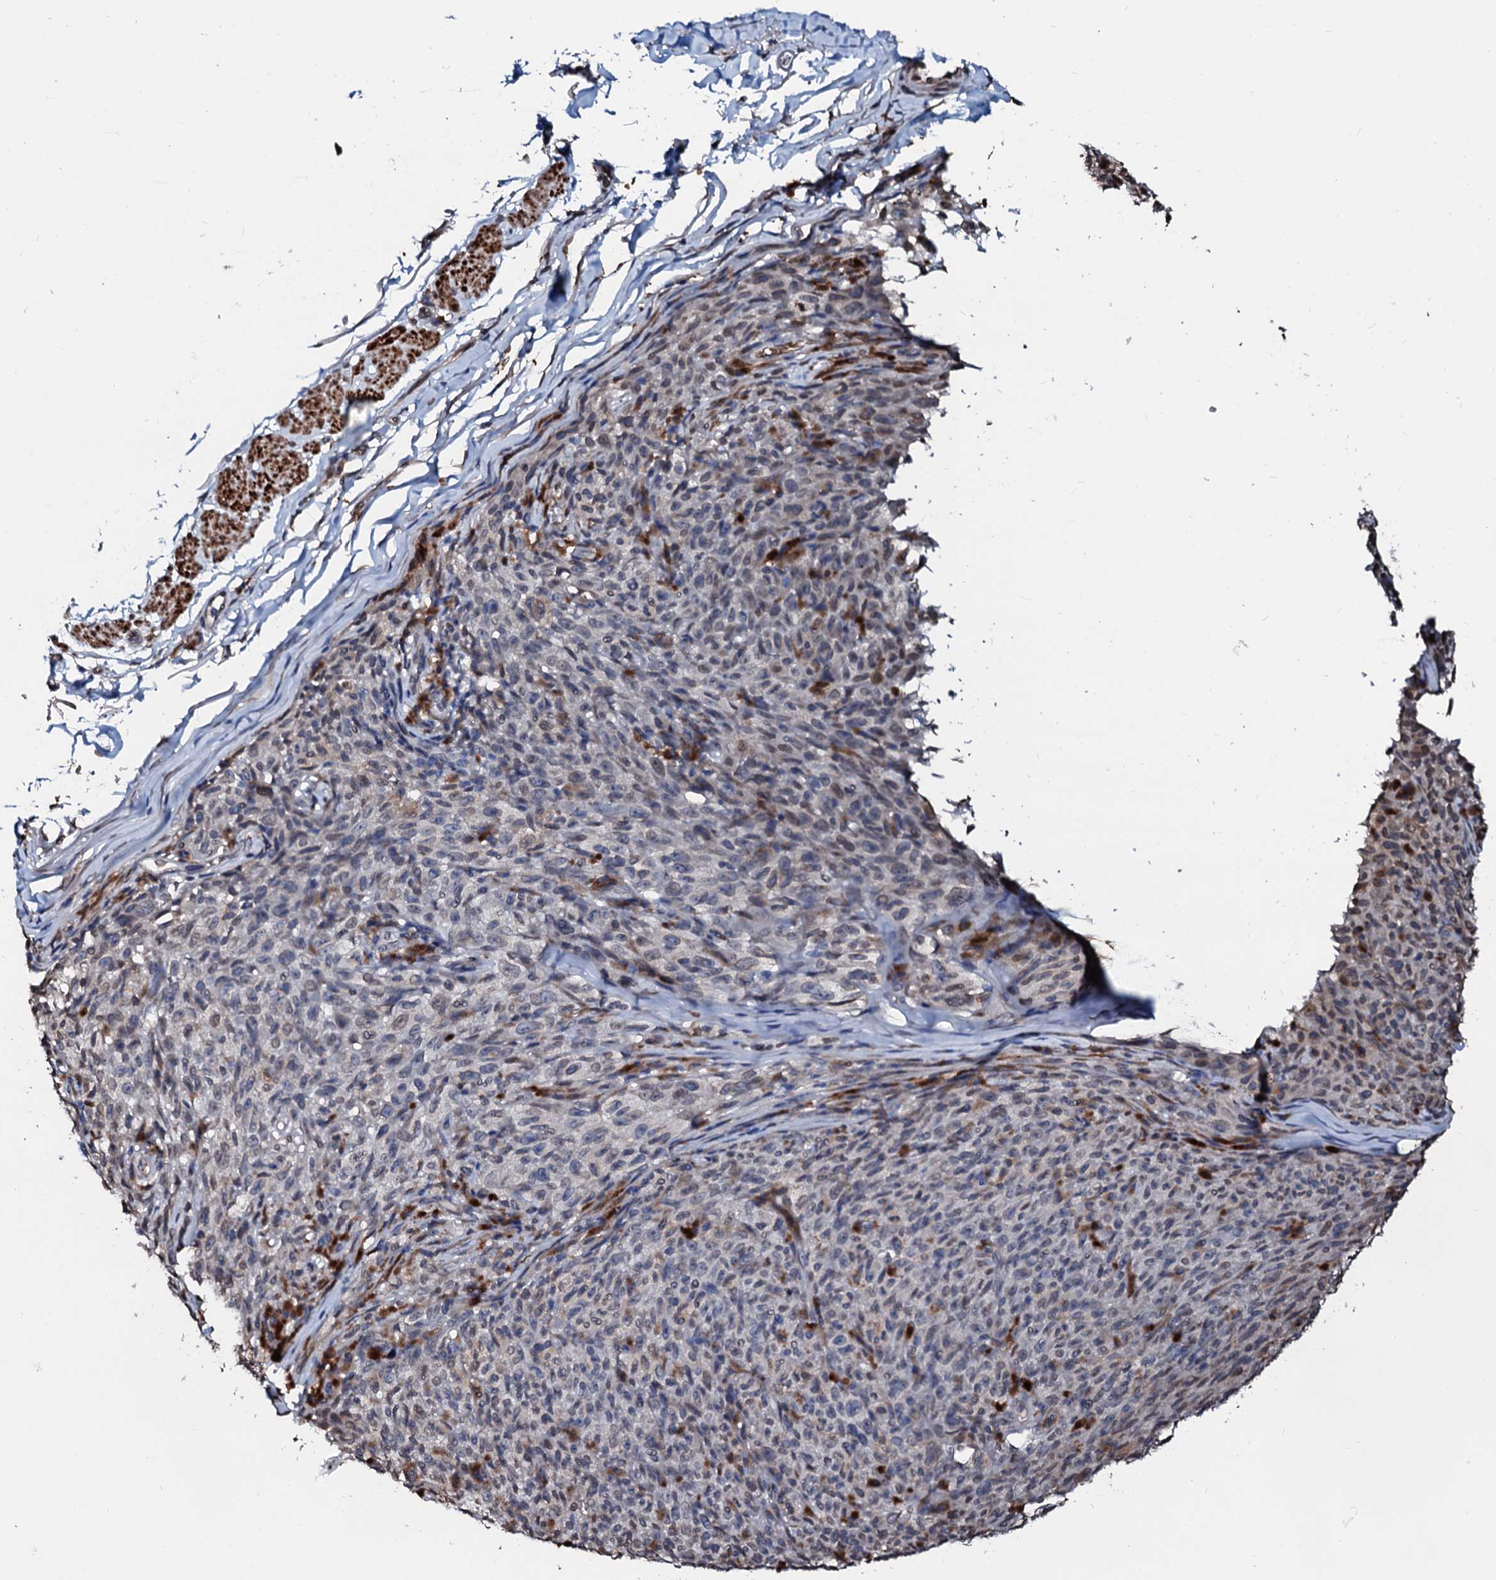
{"staining": {"intensity": "negative", "quantity": "none", "location": "none"}, "tissue": "melanoma", "cell_type": "Tumor cells", "image_type": "cancer", "snomed": [{"axis": "morphology", "description": "Malignant melanoma, NOS"}, {"axis": "topography", "description": "Skin"}], "caption": "This is an immunohistochemistry micrograph of malignant melanoma. There is no positivity in tumor cells.", "gene": "NRP2", "patient": {"sex": "female", "age": 82}}